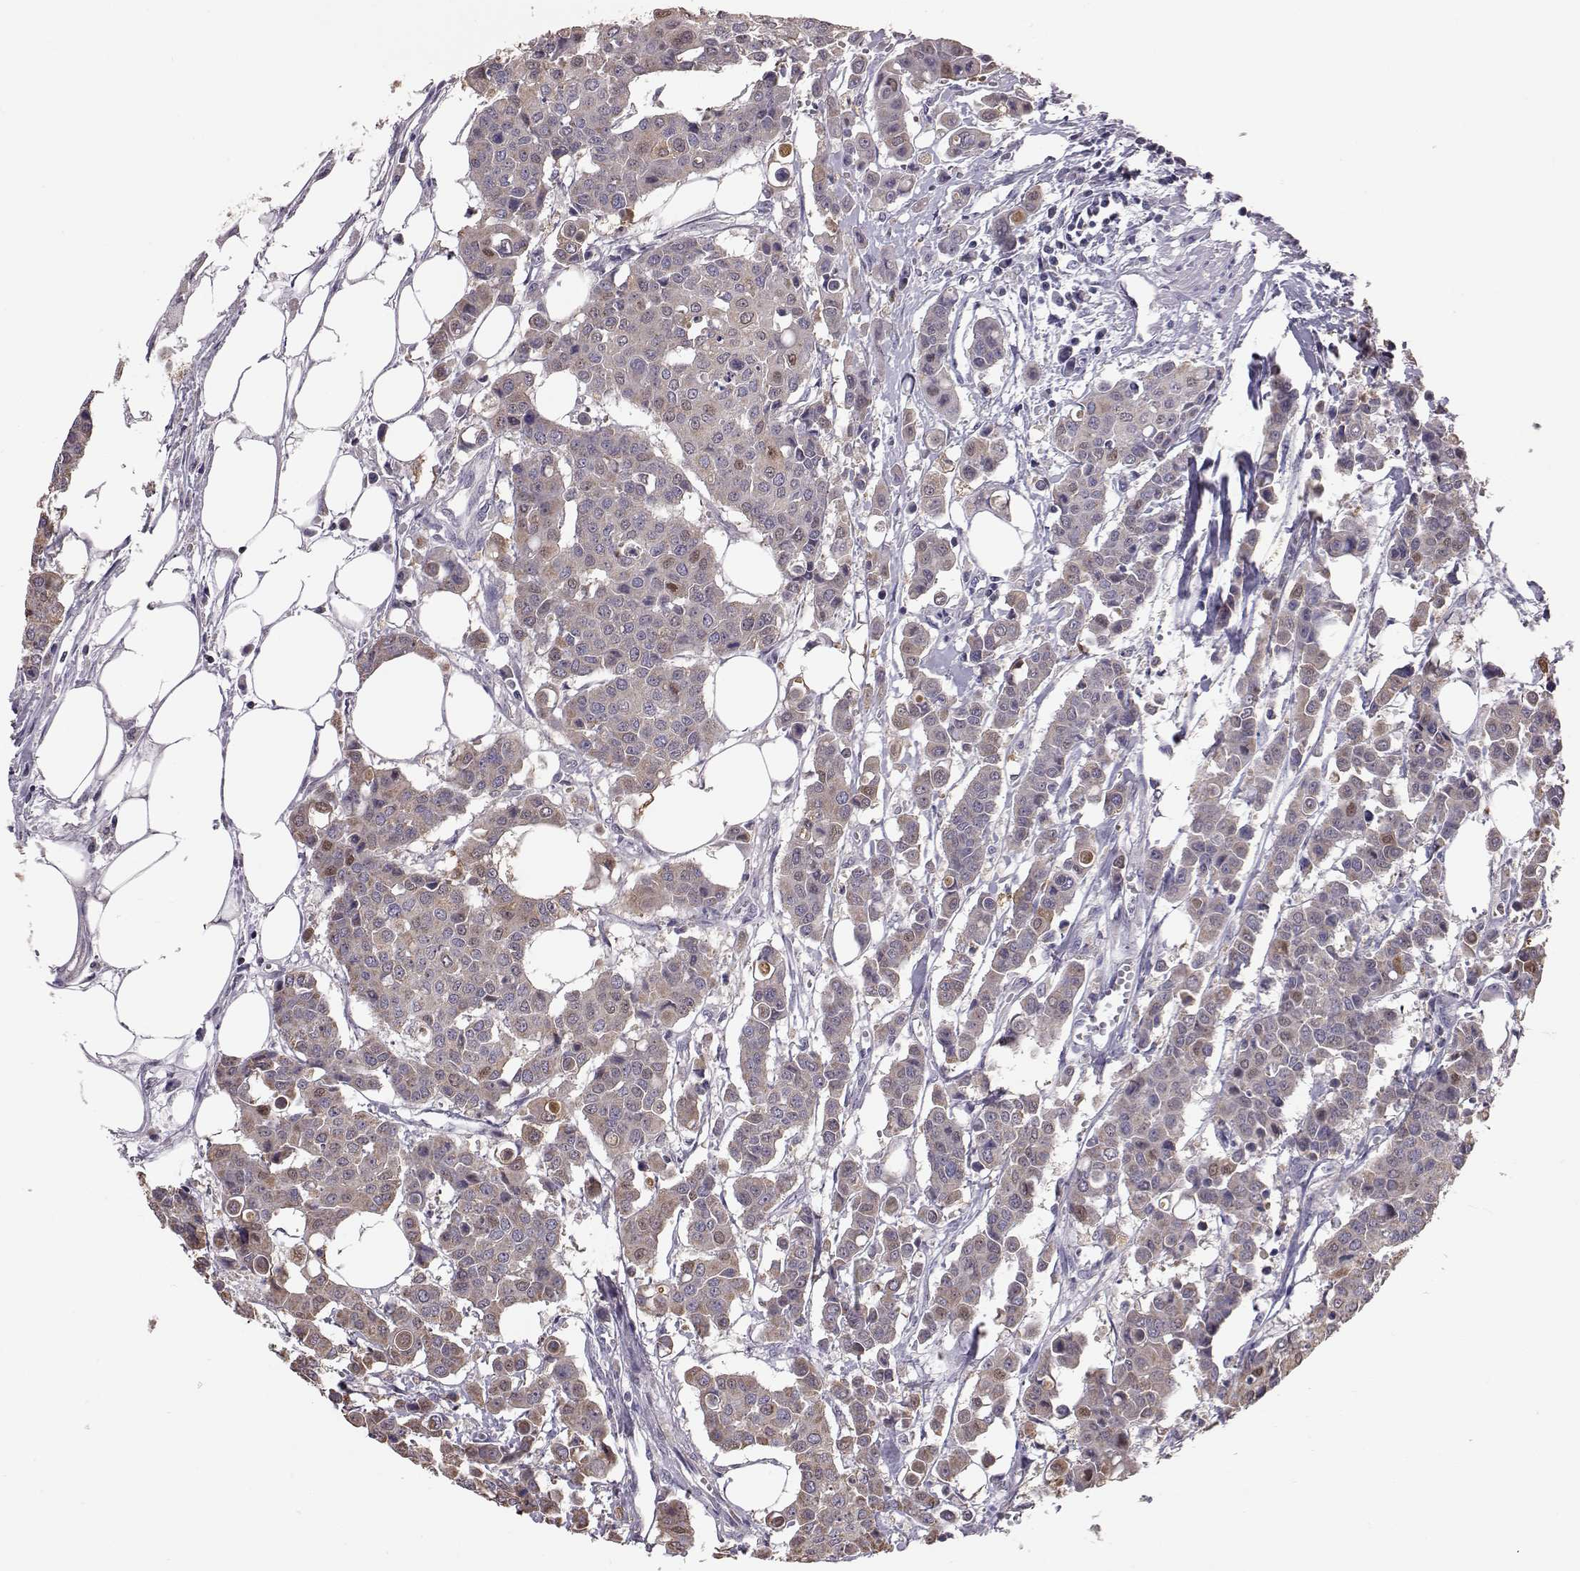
{"staining": {"intensity": "weak", "quantity": "<25%", "location": "cytoplasmic/membranous"}, "tissue": "carcinoid", "cell_type": "Tumor cells", "image_type": "cancer", "snomed": [{"axis": "morphology", "description": "Carcinoid, malignant, NOS"}, {"axis": "topography", "description": "Colon"}], "caption": "IHC micrograph of human carcinoid stained for a protein (brown), which shows no staining in tumor cells.", "gene": "ALDH3A1", "patient": {"sex": "male", "age": 81}}